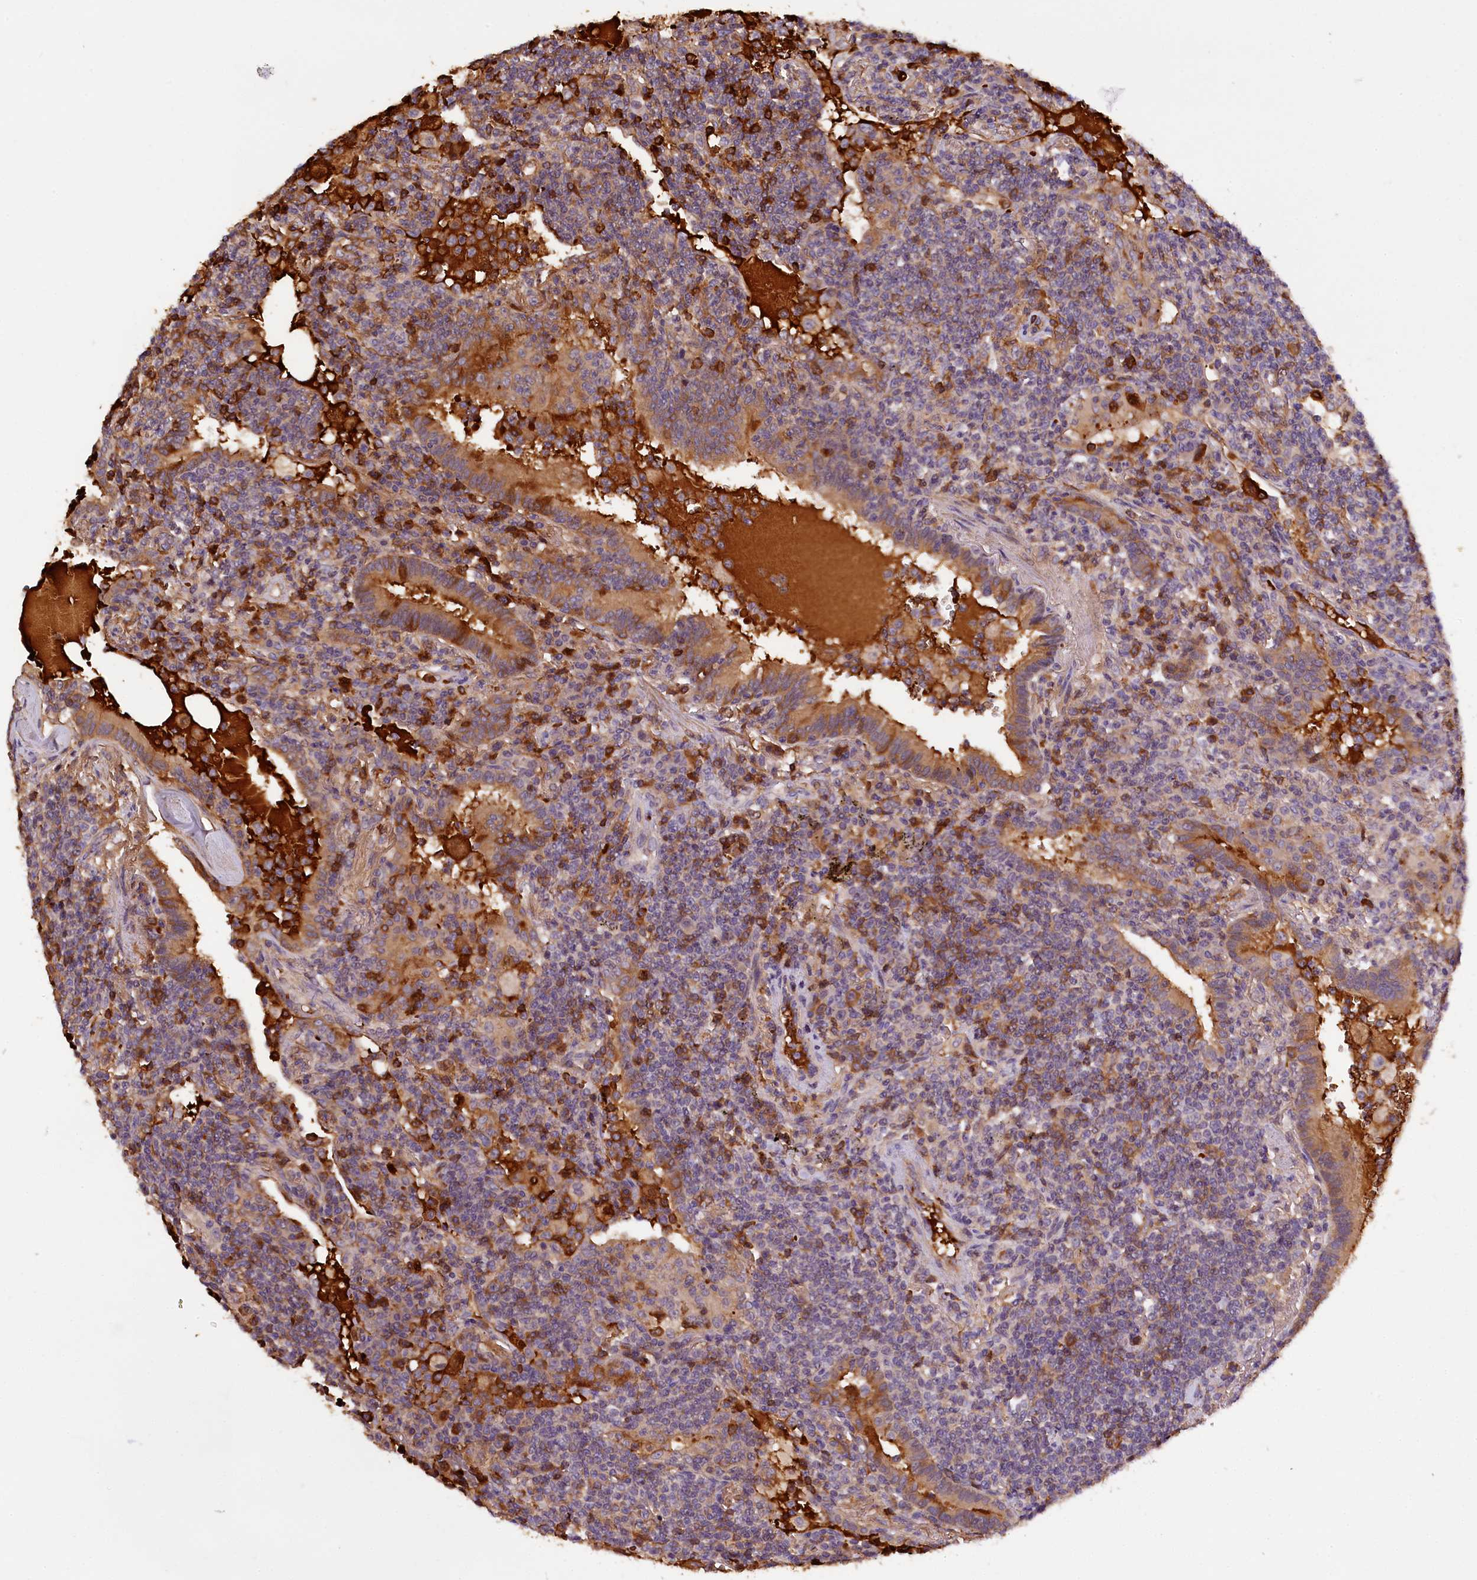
{"staining": {"intensity": "moderate", "quantity": "<25%", "location": "cytoplasmic/membranous"}, "tissue": "lymphoma", "cell_type": "Tumor cells", "image_type": "cancer", "snomed": [{"axis": "morphology", "description": "Malignant lymphoma, non-Hodgkin's type, Low grade"}, {"axis": "topography", "description": "Lung"}], "caption": "Tumor cells reveal low levels of moderate cytoplasmic/membranous expression in about <25% of cells in human lymphoma.", "gene": "PHAF1", "patient": {"sex": "female", "age": 71}}